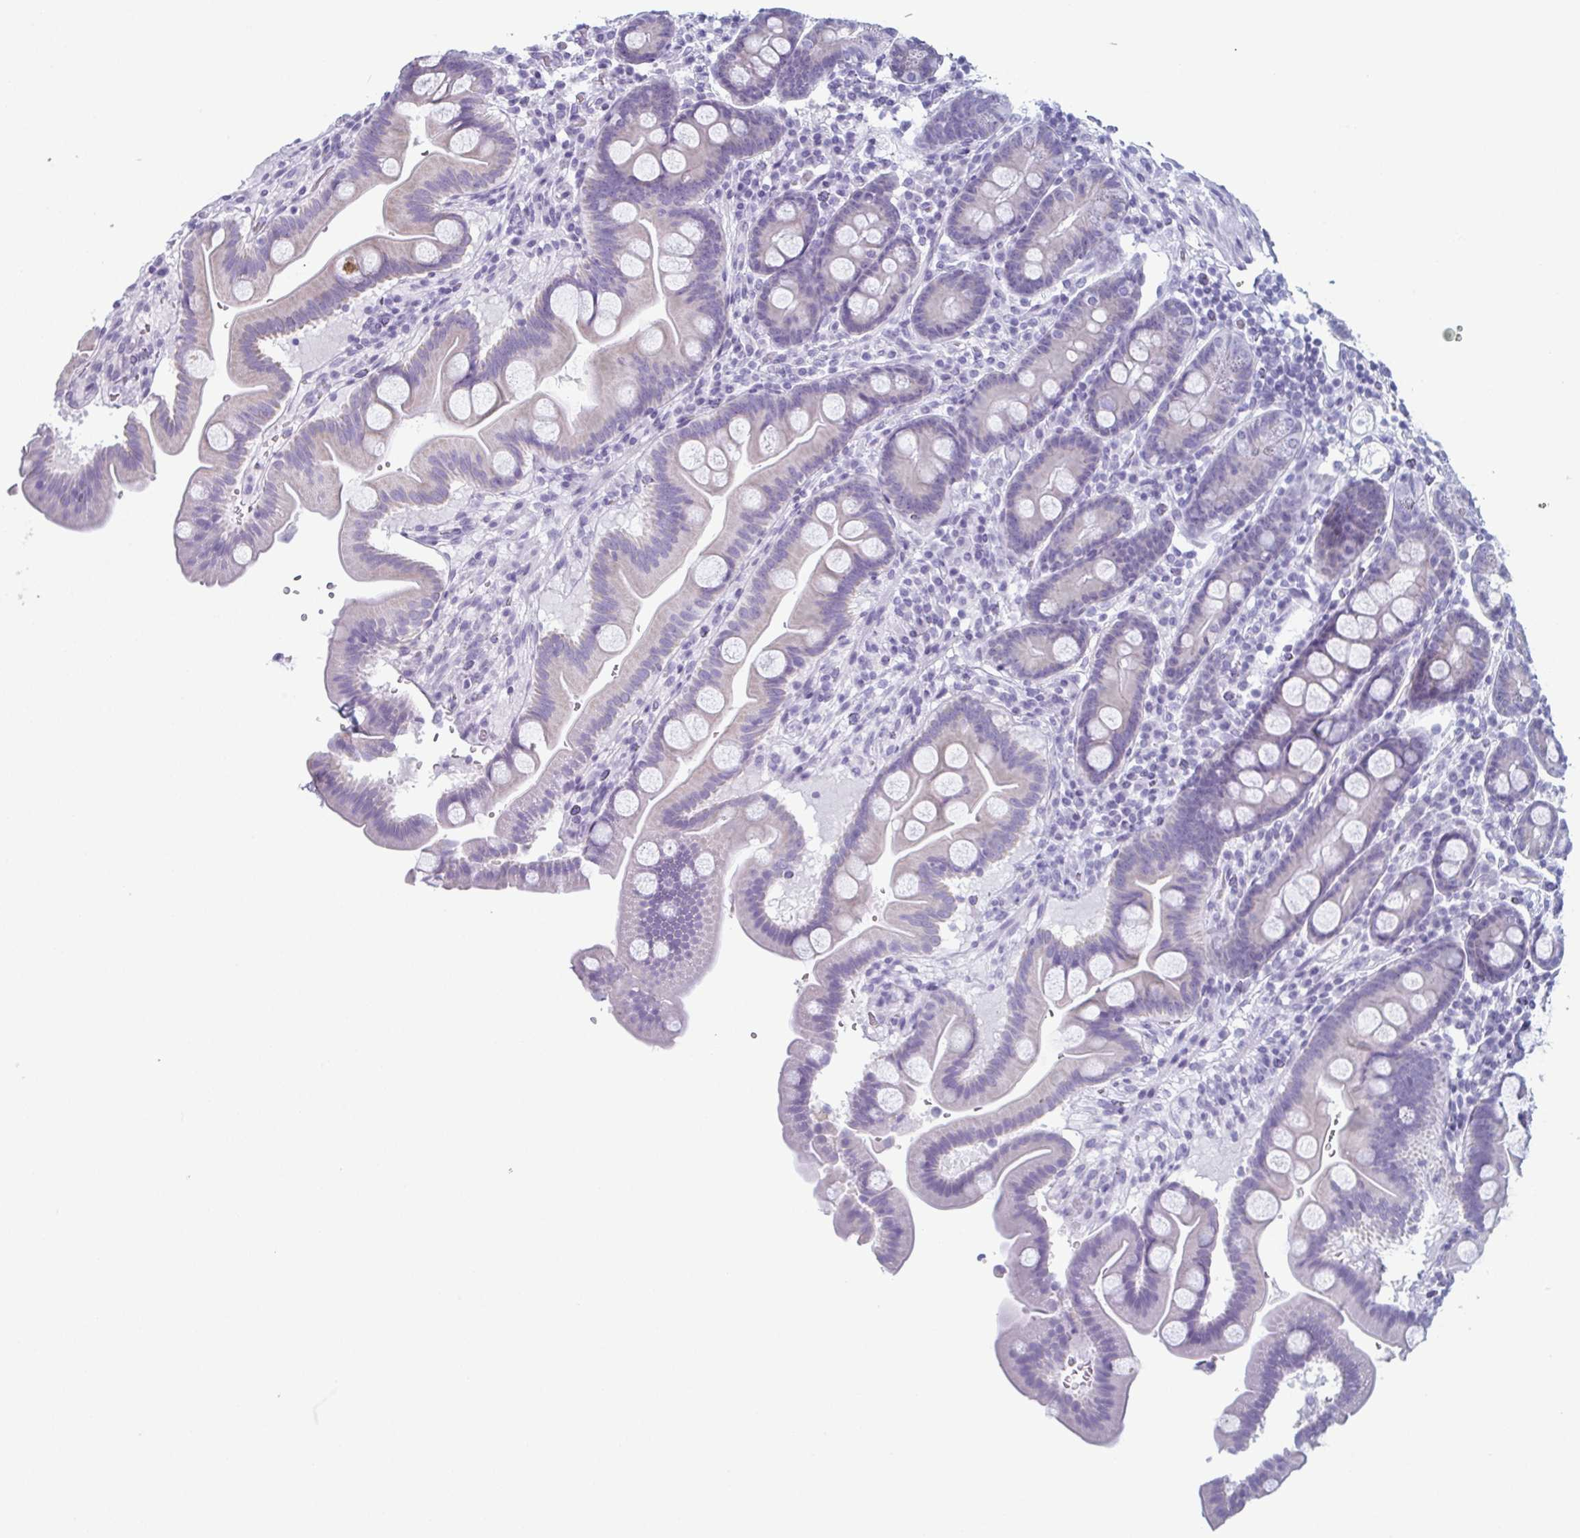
{"staining": {"intensity": "weak", "quantity": "25%-75%", "location": "cytoplasmic/membranous"}, "tissue": "duodenum", "cell_type": "Glandular cells", "image_type": "normal", "snomed": [{"axis": "morphology", "description": "Normal tissue, NOS"}, {"axis": "topography", "description": "Duodenum"}], "caption": "Protein expression by immunohistochemistry (IHC) demonstrates weak cytoplasmic/membranous expression in about 25%-75% of glandular cells in benign duodenum.", "gene": "ENKUR", "patient": {"sex": "male", "age": 59}}